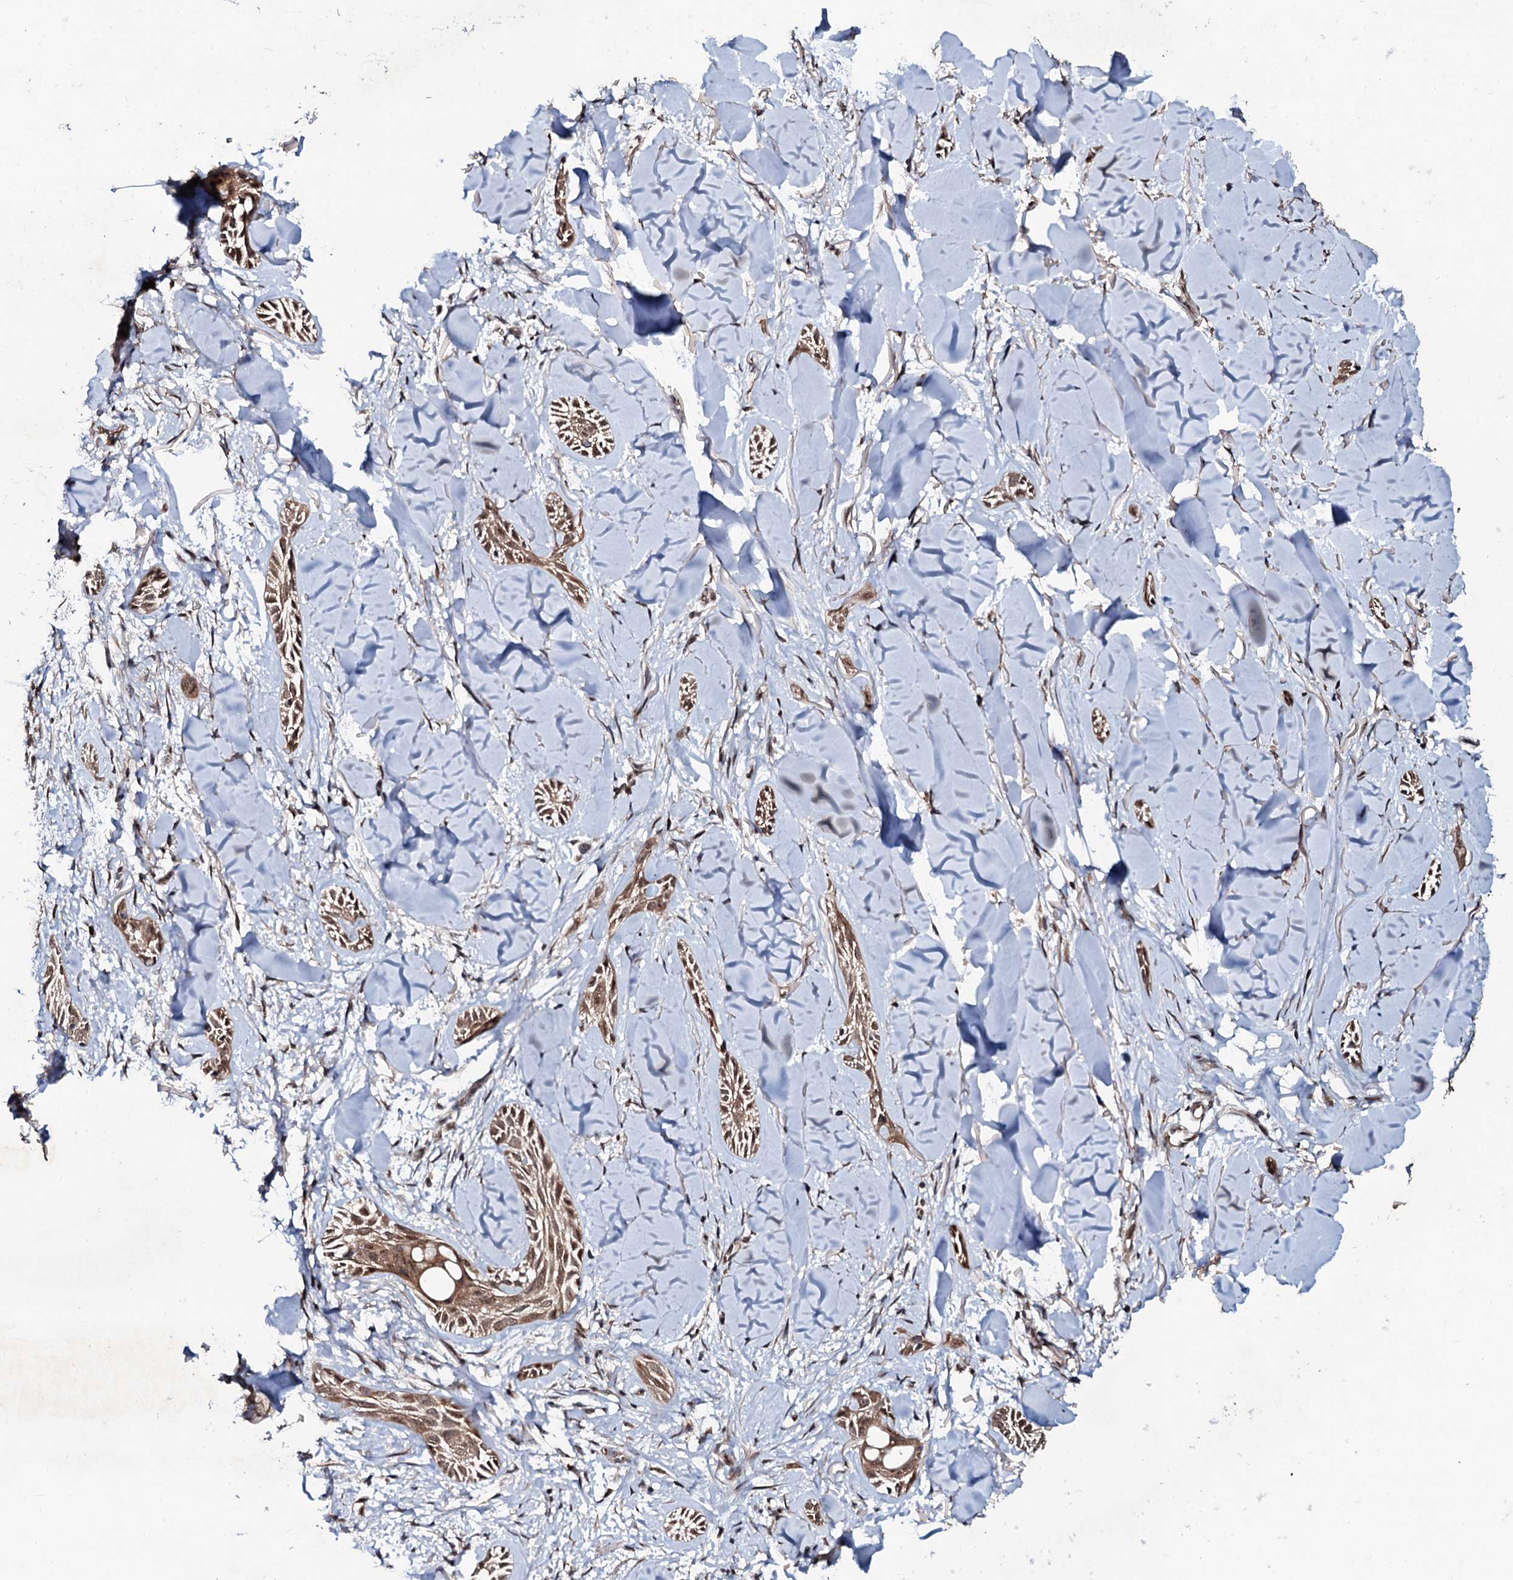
{"staining": {"intensity": "moderate", "quantity": ">75%", "location": "cytoplasmic/membranous,nuclear"}, "tissue": "skin cancer", "cell_type": "Tumor cells", "image_type": "cancer", "snomed": [{"axis": "morphology", "description": "Basal cell carcinoma"}, {"axis": "topography", "description": "Skin"}], "caption": "An image of human basal cell carcinoma (skin) stained for a protein exhibits moderate cytoplasmic/membranous and nuclear brown staining in tumor cells.", "gene": "COG6", "patient": {"sex": "female", "age": 59}}